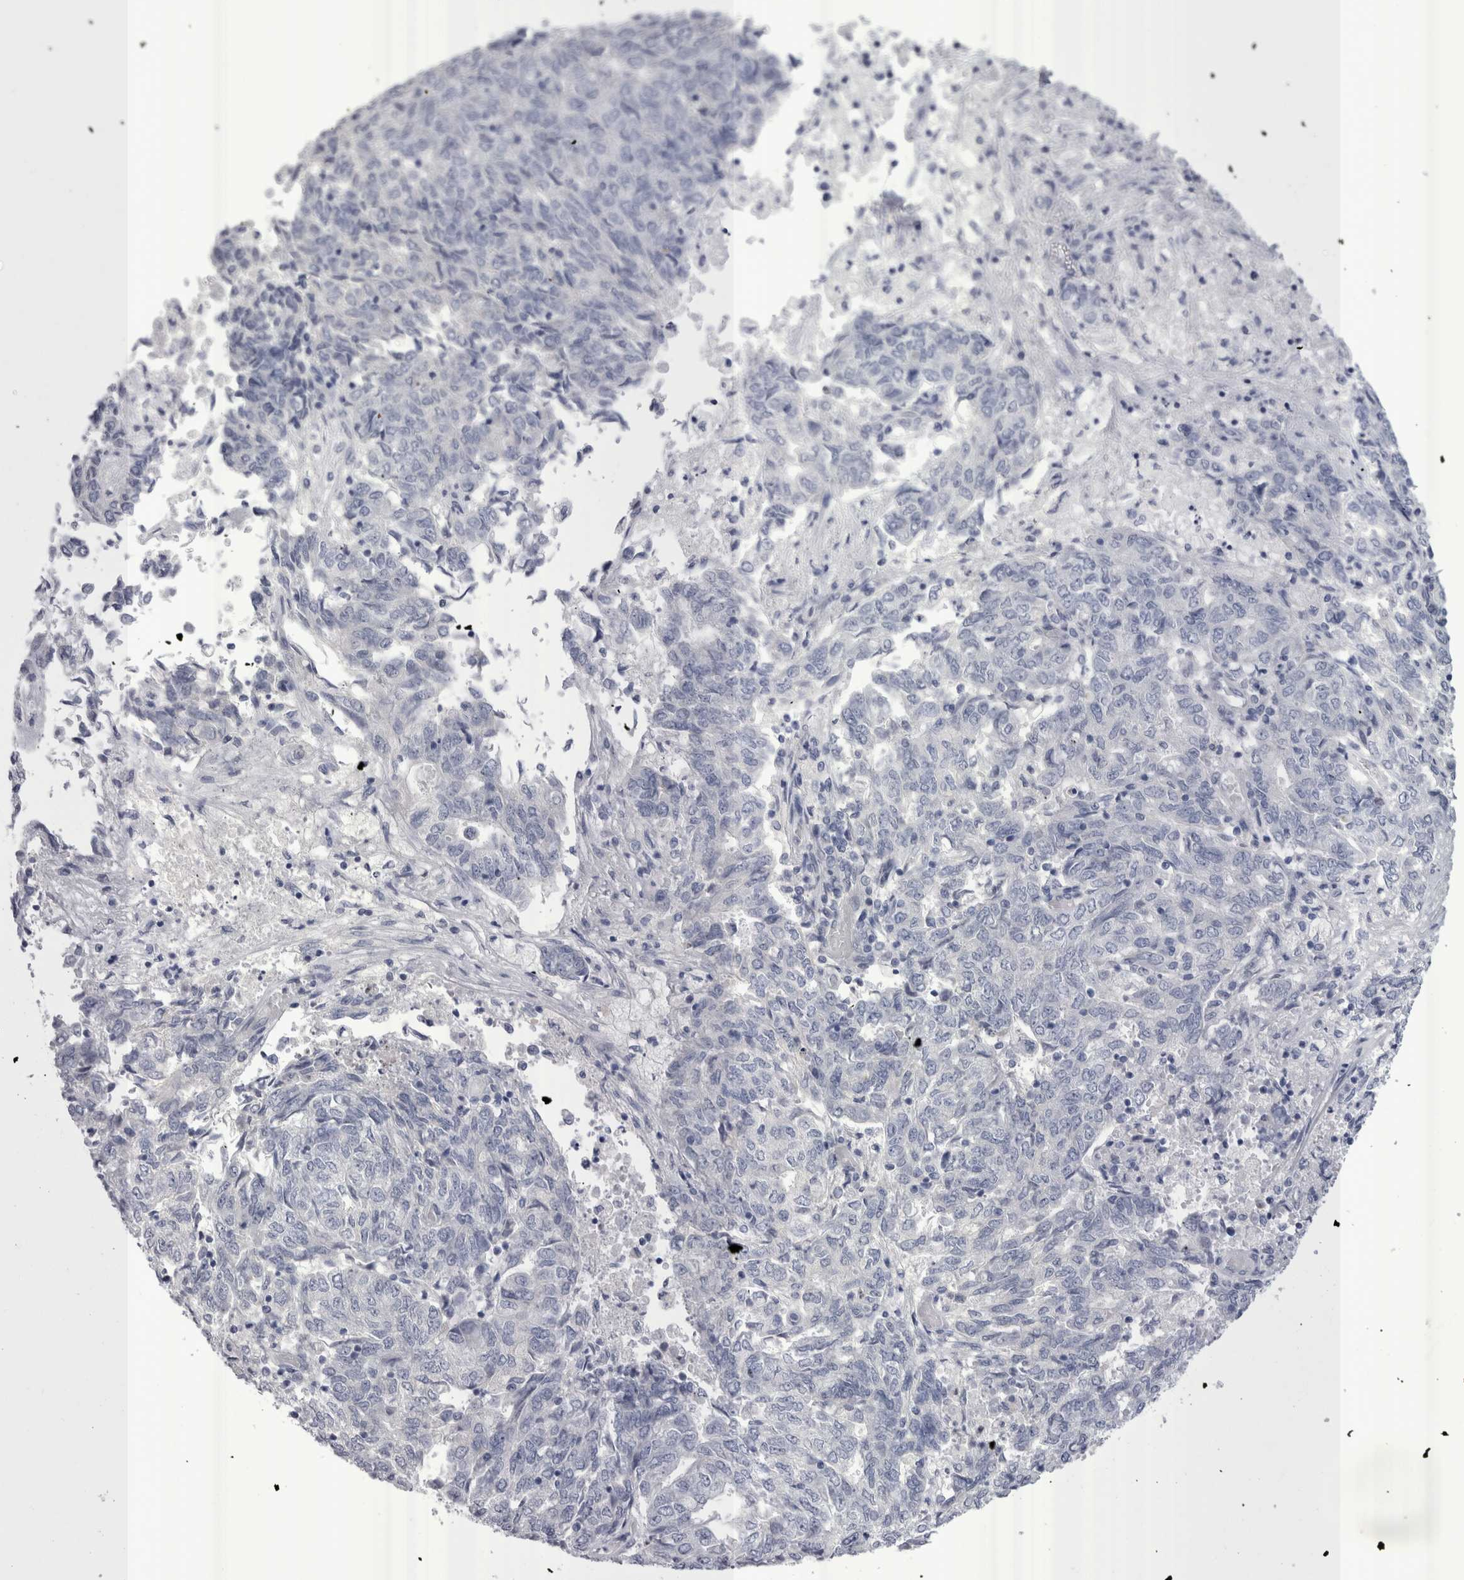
{"staining": {"intensity": "negative", "quantity": "none", "location": "none"}, "tissue": "endometrial cancer", "cell_type": "Tumor cells", "image_type": "cancer", "snomed": [{"axis": "morphology", "description": "Adenocarcinoma, NOS"}, {"axis": "topography", "description": "Endometrium"}], "caption": "Immunohistochemistry (IHC) histopathology image of neoplastic tissue: adenocarcinoma (endometrial) stained with DAB (3,3'-diaminobenzidine) reveals no significant protein staining in tumor cells.", "gene": "PWP2", "patient": {"sex": "female", "age": 80}}